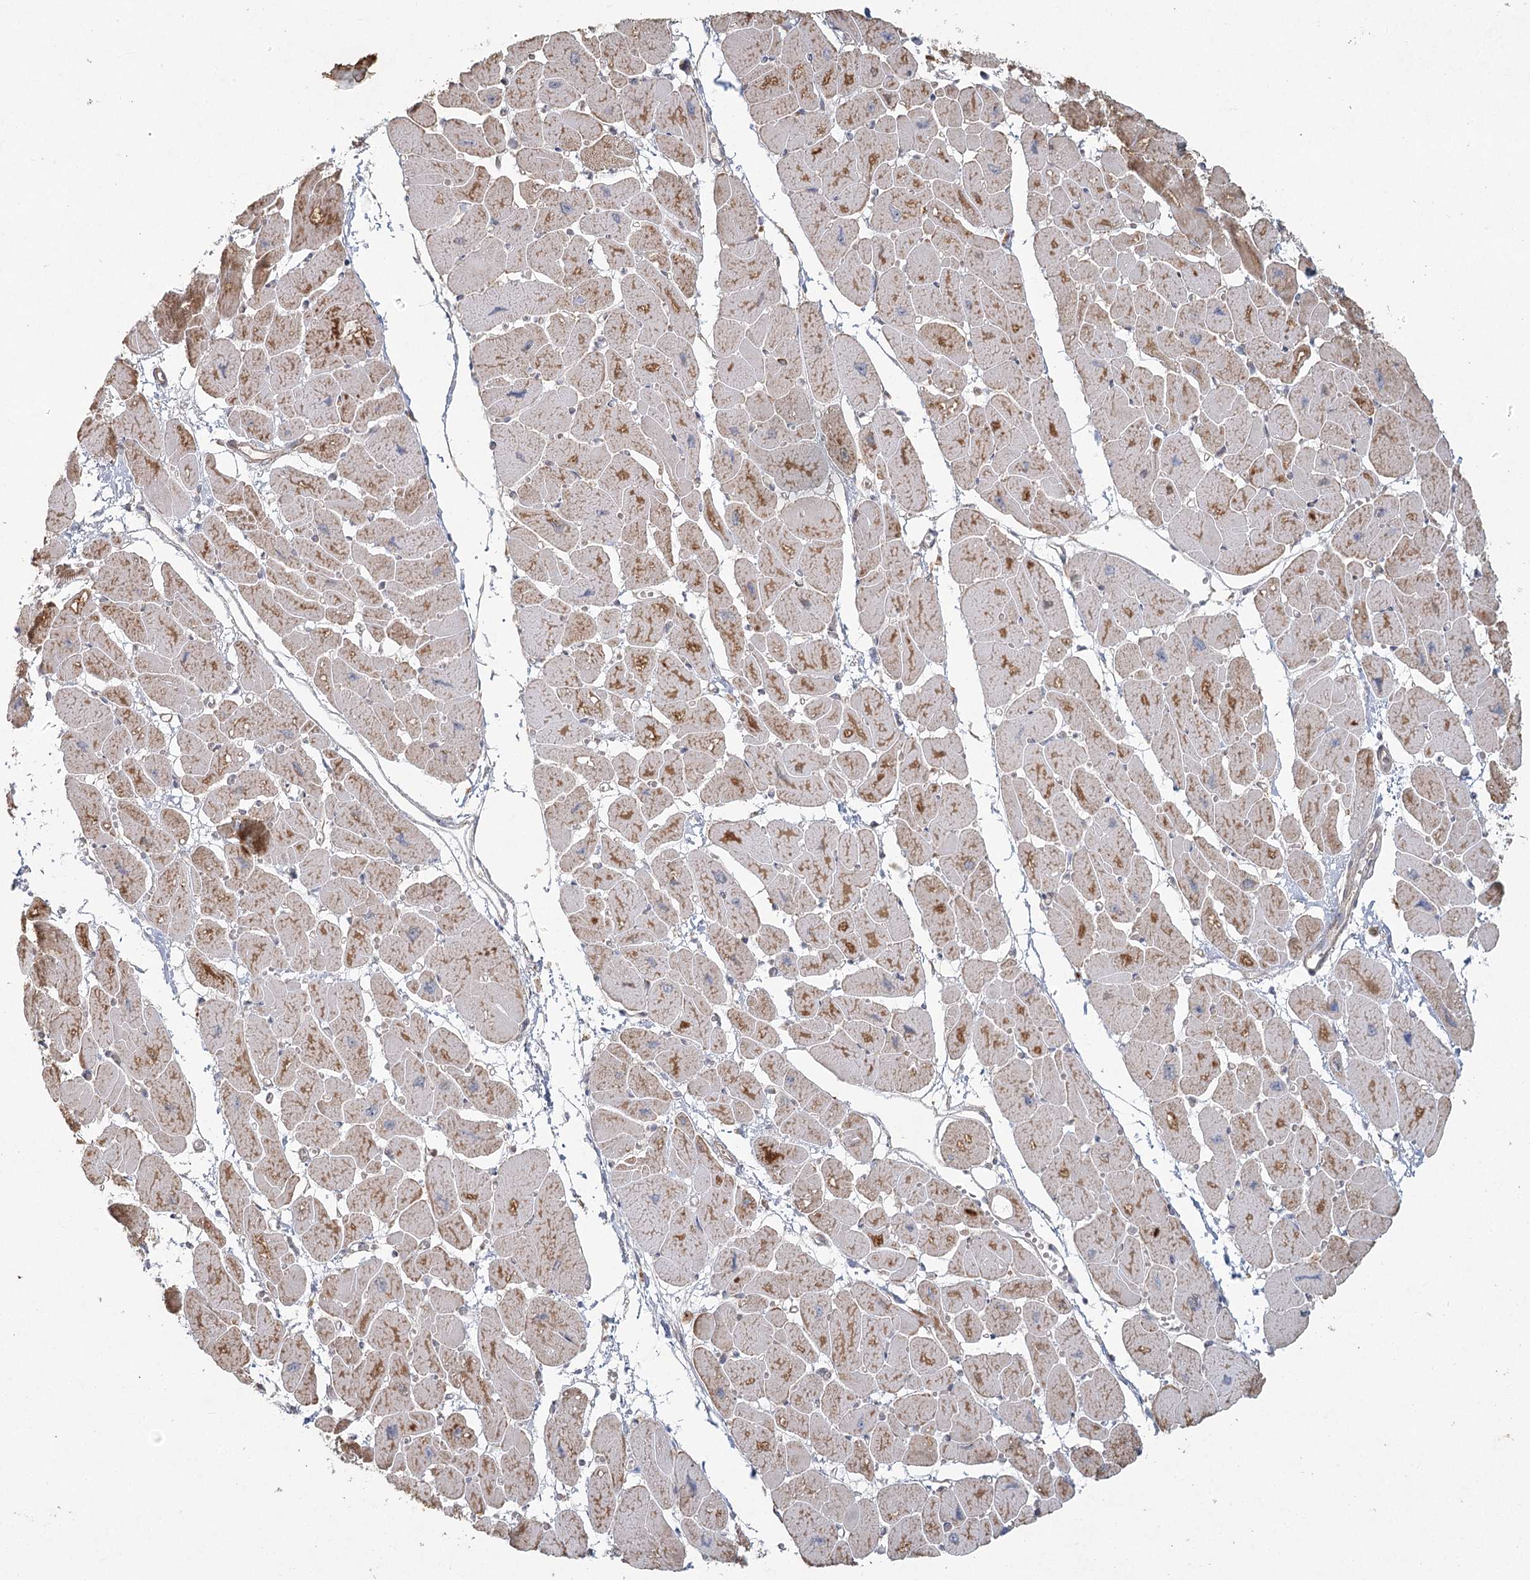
{"staining": {"intensity": "moderate", "quantity": ">75%", "location": "cytoplasmic/membranous"}, "tissue": "heart muscle", "cell_type": "Cardiomyocytes", "image_type": "normal", "snomed": [{"axis": "morphology", "description": "Normal tissue, NOS"}, {"axis": "topography", "description": "Heart"}], "caption": "Human heart muscle stained for a protein (brown) reveals moderate cytoplasmic/membranous positive expression in about >75% of cardiomyocytes.", "gene": "LACTB", "patient": {"sex": "female", "age": 54}}